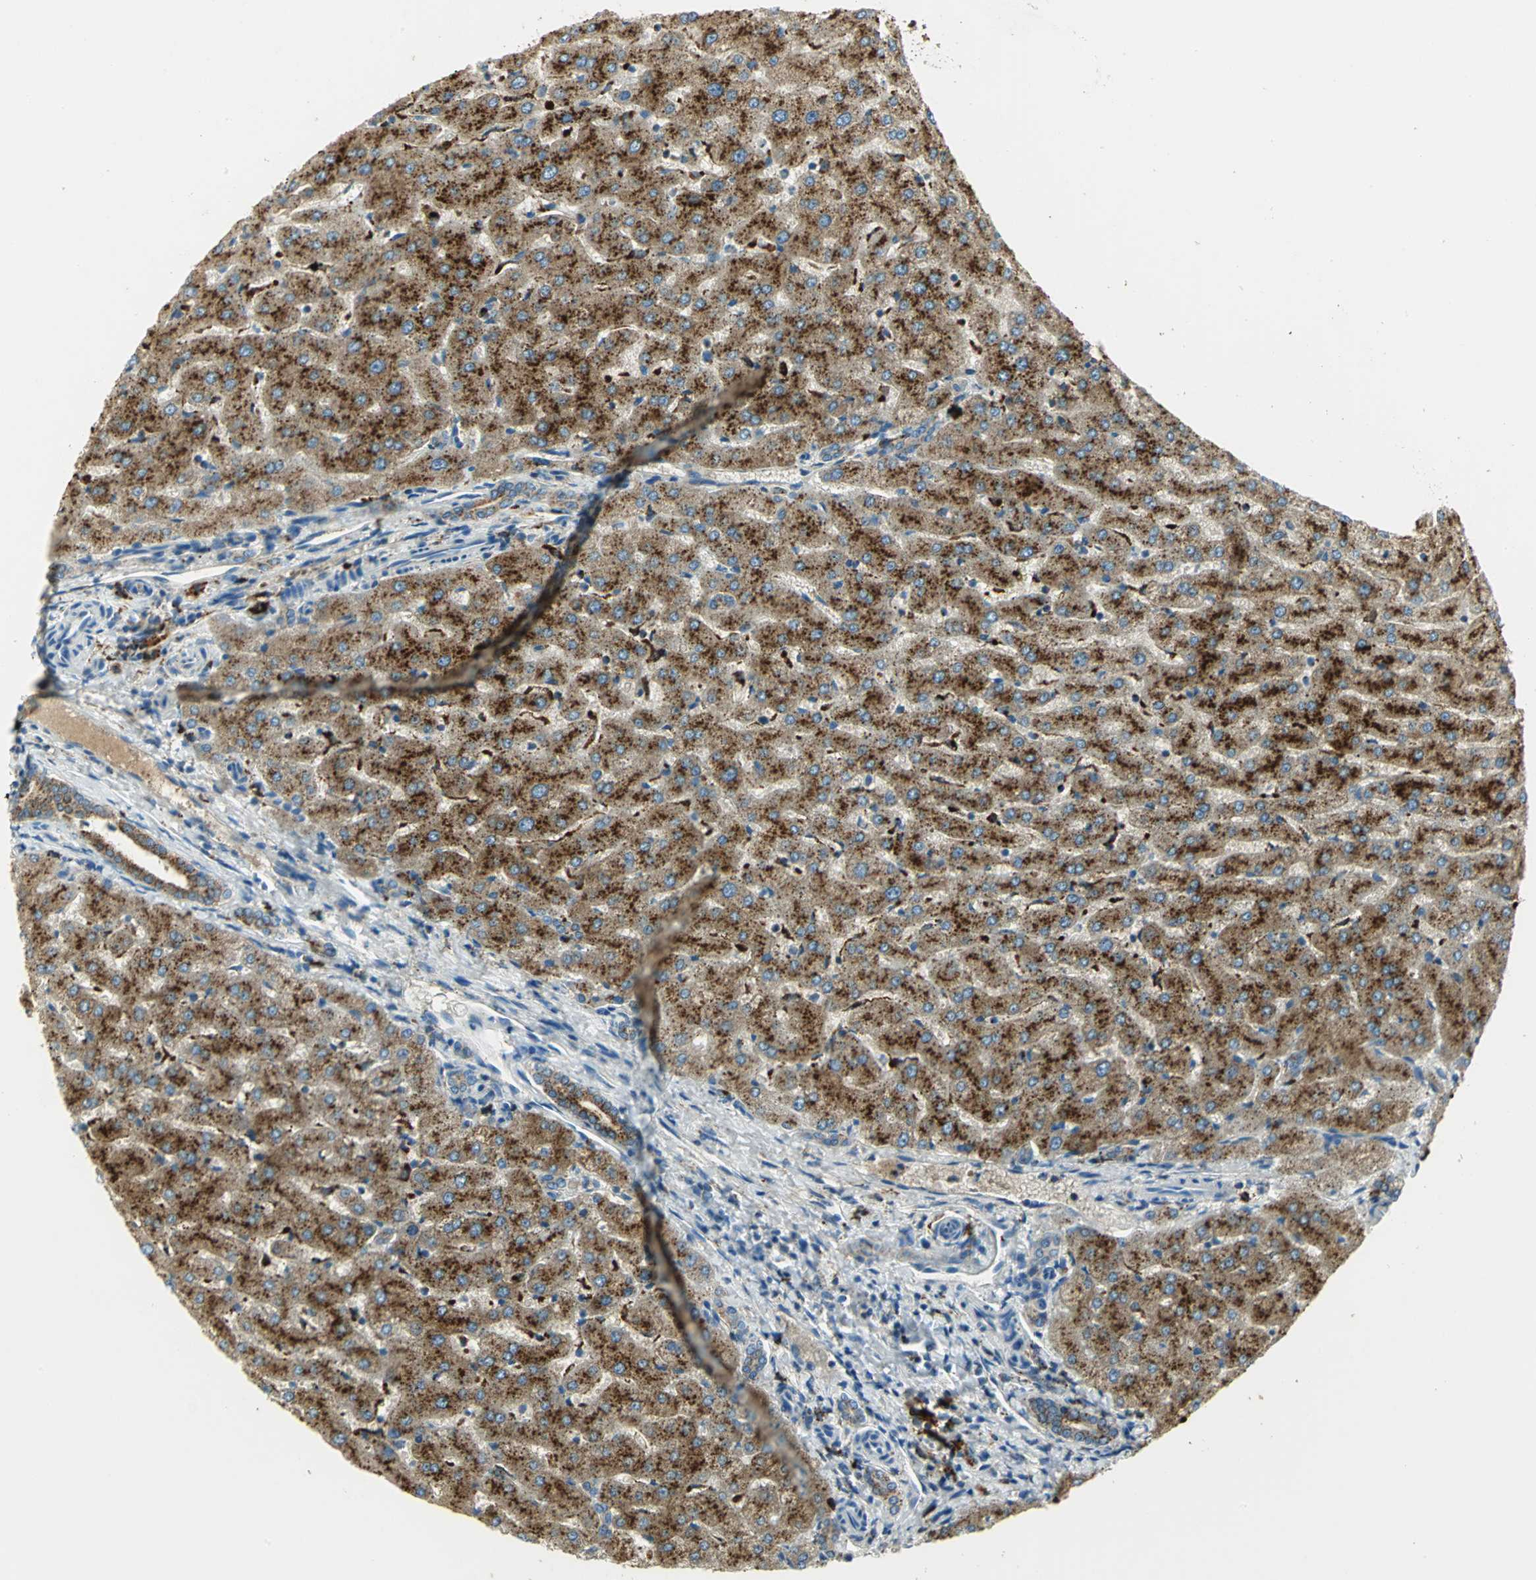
{"staining": {"intensity": "moderate", "quantity": ">75%", "location": "cytoplasmic/membranous"}, "tissue": "liver", "cell_type": "Cholangiocytes", "image_type": "normal", "snomed": [{"axis": "morphology", "description": "Normal tissue, NOS"}, {"axis": "morphology", "description": "Fibrosis, NOS"}, {"axis": "topography", "description": "Liver"}], "caption": "DAB immunohistochemical staining of benign human liver reveals moderate cytoplasmic/membranous protein staining in about >75% of cholangiocytes. Nuclei are stained in blue.", "gene": "ARSA", "patient": {"sex": "female", "age": 29}}